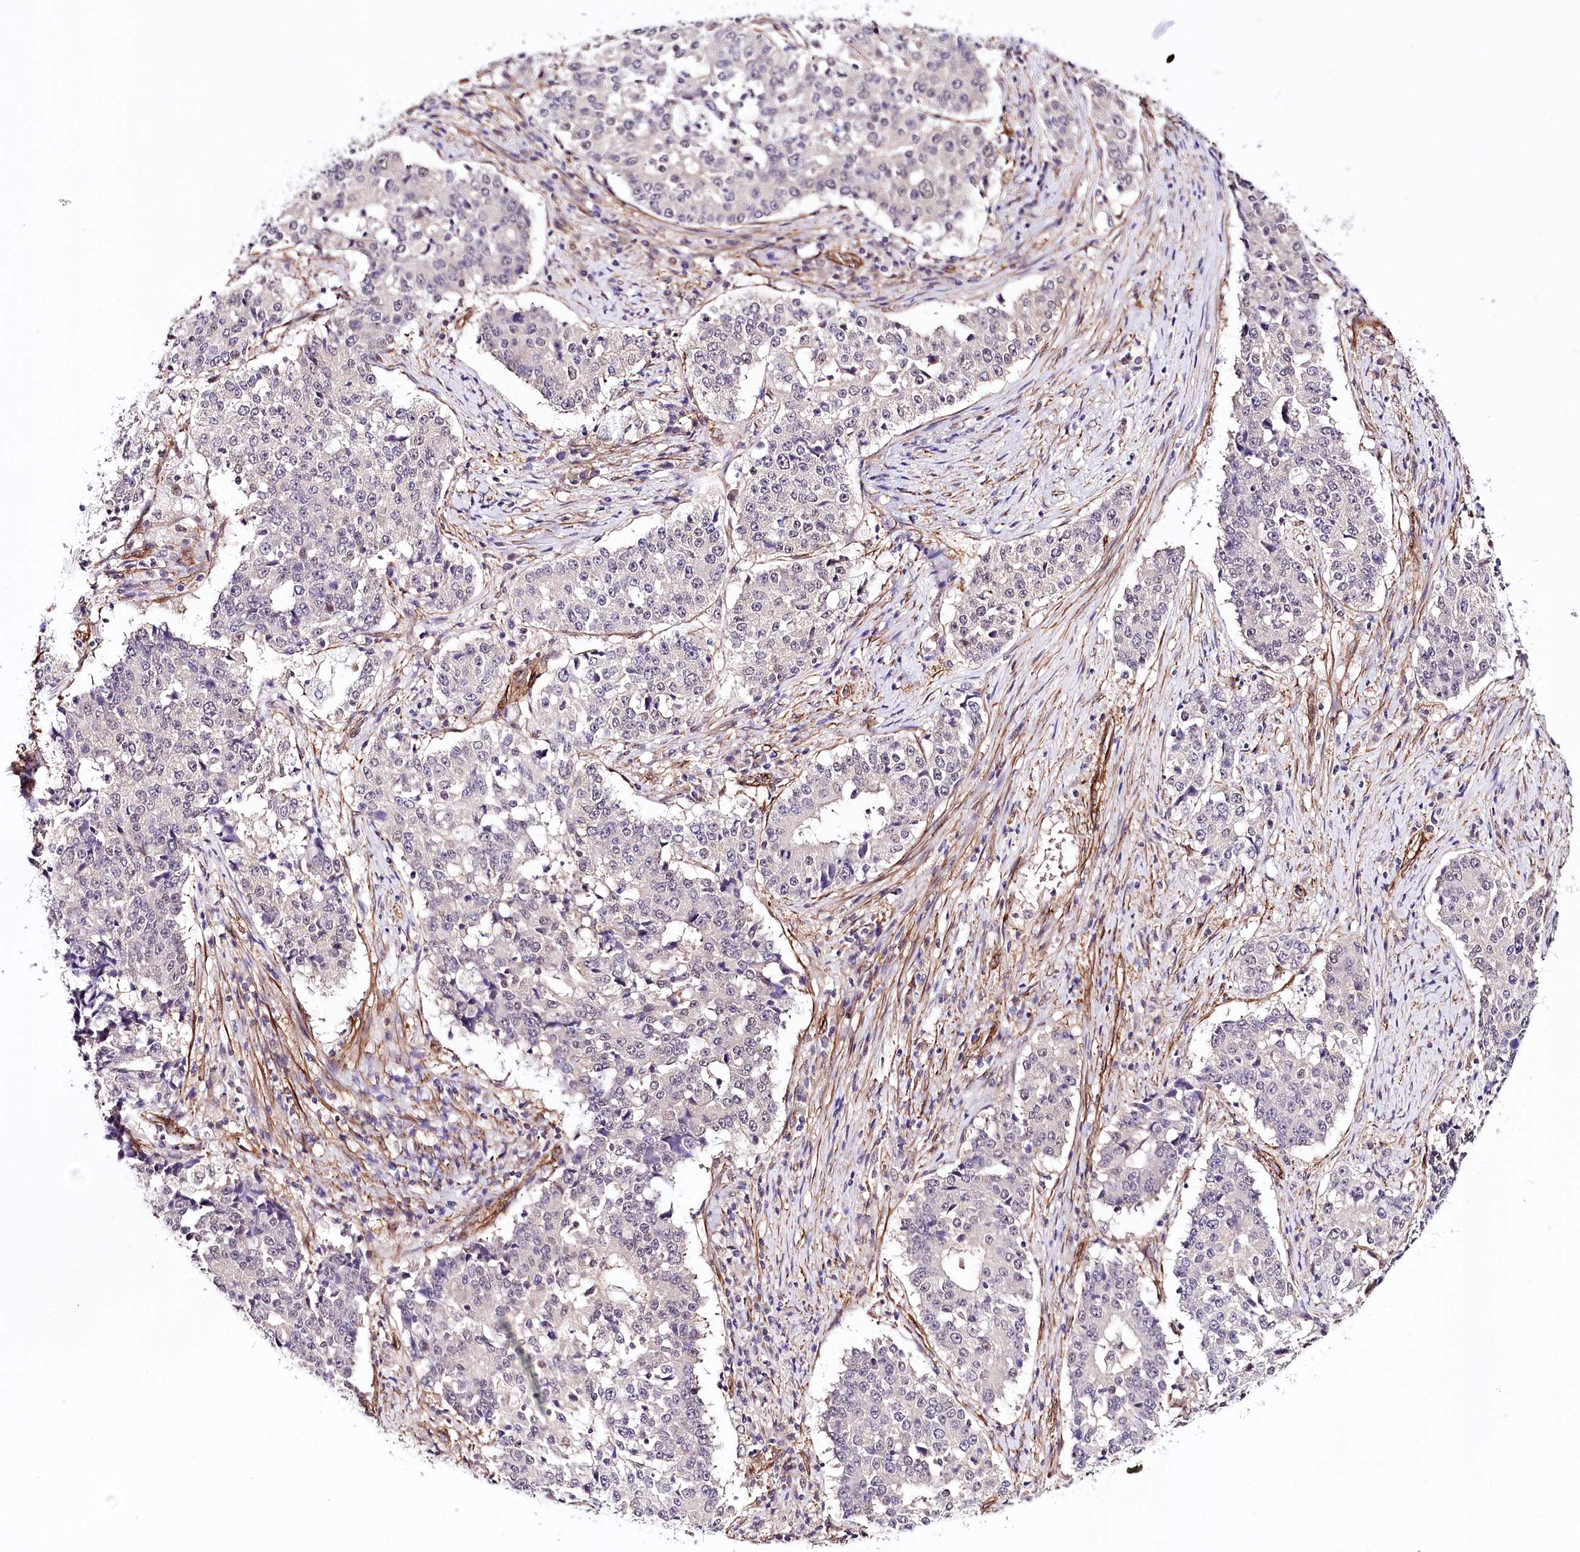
{"staining": {"intensity": "negative", "quantity": "none", "location": "none"}, "tissue": "stomach cancer", "cell_type": "Tumor cells", "image_type": "cancer", "snomed": [{"axis": "morphology", "description": "Adenocarcinoma, NOS"}, {"axis": "topography", "description": "Stomach"}], "caption": "High power microscopy image of an immunohistochemistry micrograph of stomach cancer (adenocarcinoma), revealing no significant positivity in tumor cells. (DAB immunohistochemistry (IHC), high magnification).", "gene": "PPP2R5B", "patient": {"sex": "male", "age": 59}}